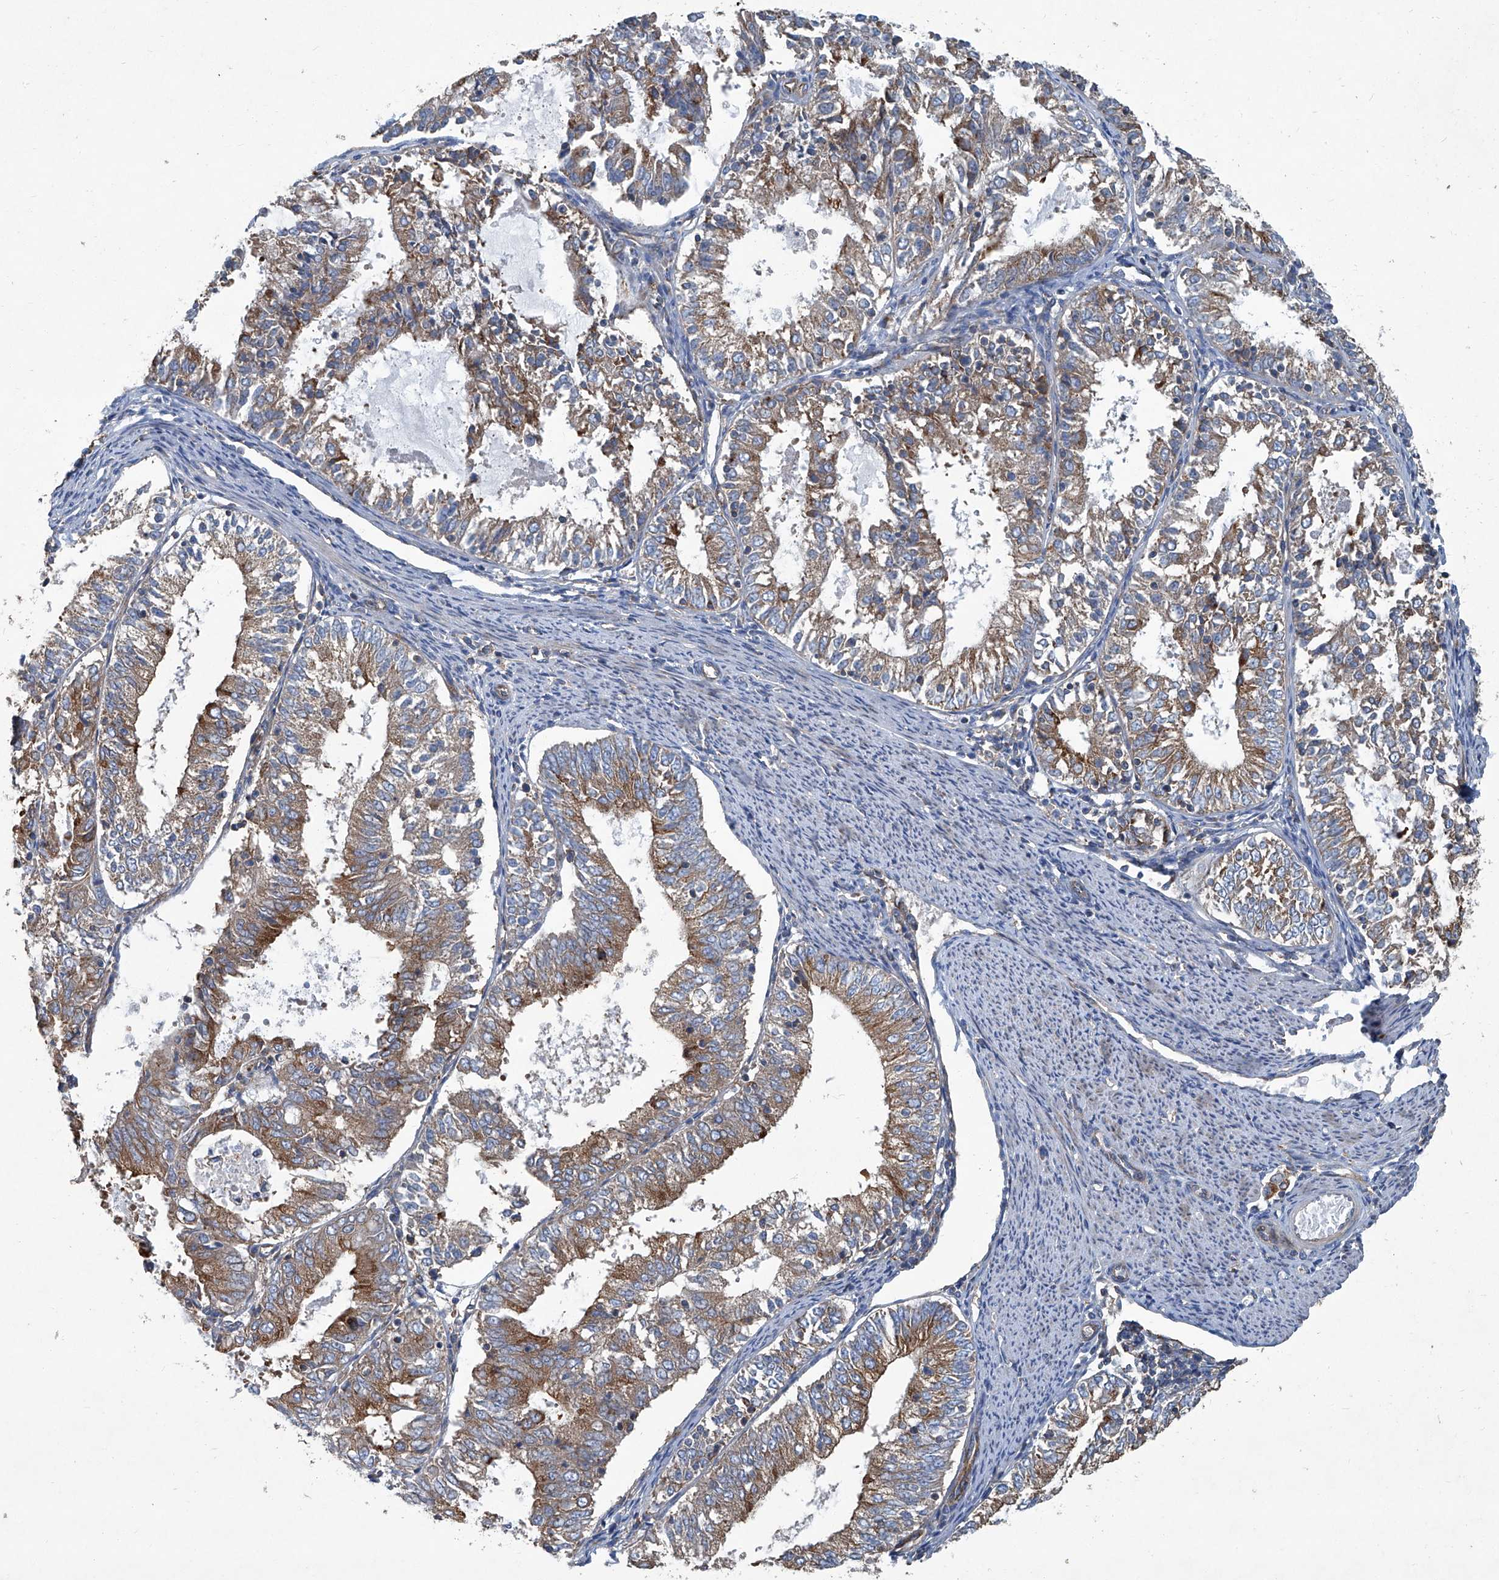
{"staining": {"intensity": "moderate", "quantity": ">75%", "location": "cytoplasmic/membranous"}, "tissue": "endometrial cancer", "cell_type": "Tumor cells", "image_type": "cancer", "snomed": [{"axis": "morphology", "description": "Adenocarcinoma, NOS"}, {"axis": "topography", "description": "Endometrium"}], "caption": "A brown stain shows moderate cytoplasmic/membranous expression of a protein in endometrial adenocarcinoma tumor cells.", "gene": "PIGH", "patient": {"sex": "female", "age": 57}}